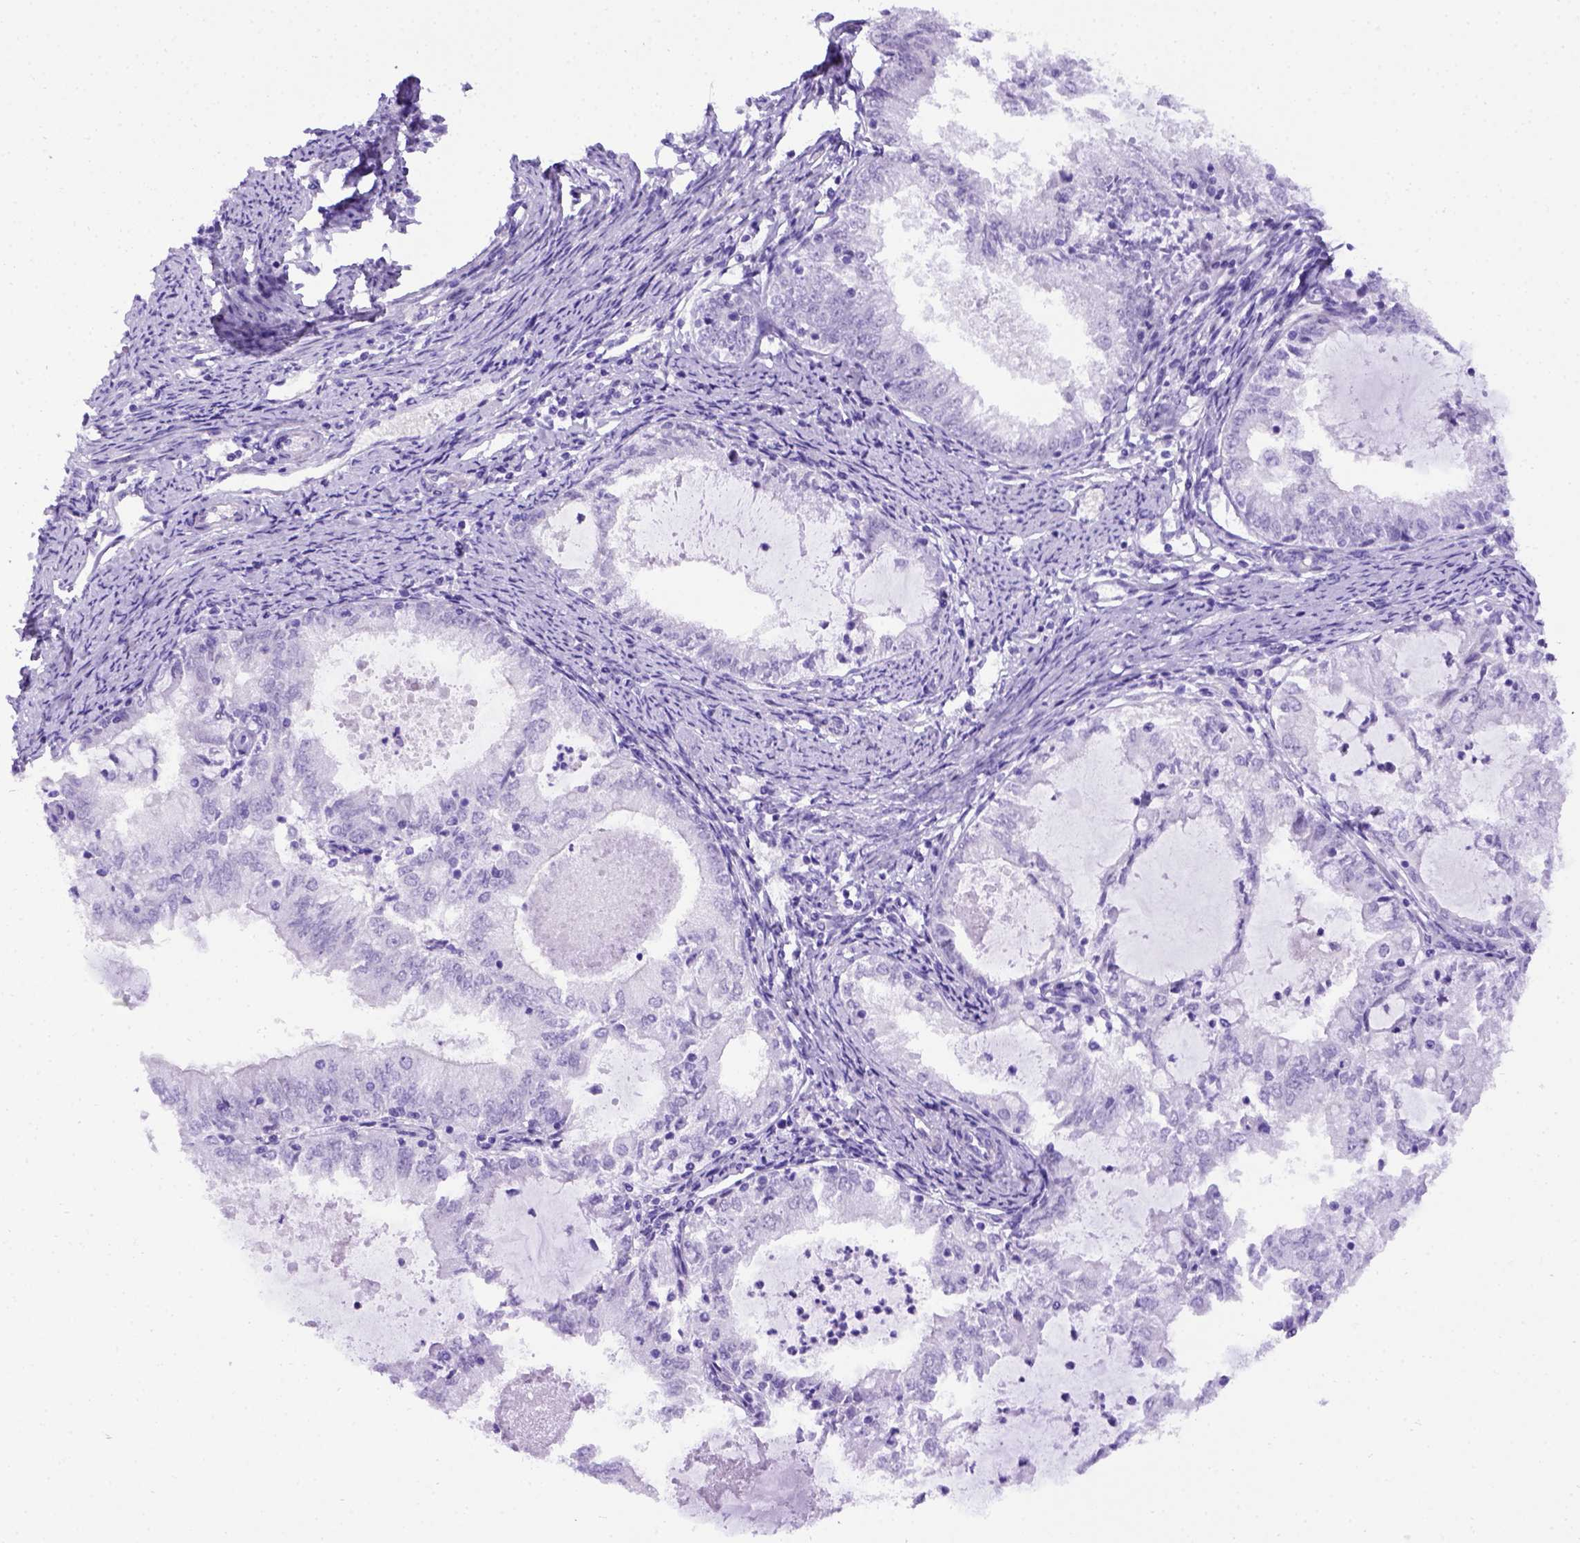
{"staining": {"intensity": "negative", "quantity": "none", "location": "none"}, "tissue": "endometrial cancer", "cell_type": "Tumor cells", "image_type": "cancer", "snomed": [{"axis": "morphology", "description": "Adenocarcinoma, NOS"}, {"axis": "topography", "description": "Endometrium"}], "caption": "The IHC micrograph has no significant staining in tumor cells of adenocarcinoma (endometrial) tissue.", "gene": "ADAM12", "patient": {"sex": "female", "age": 57}}